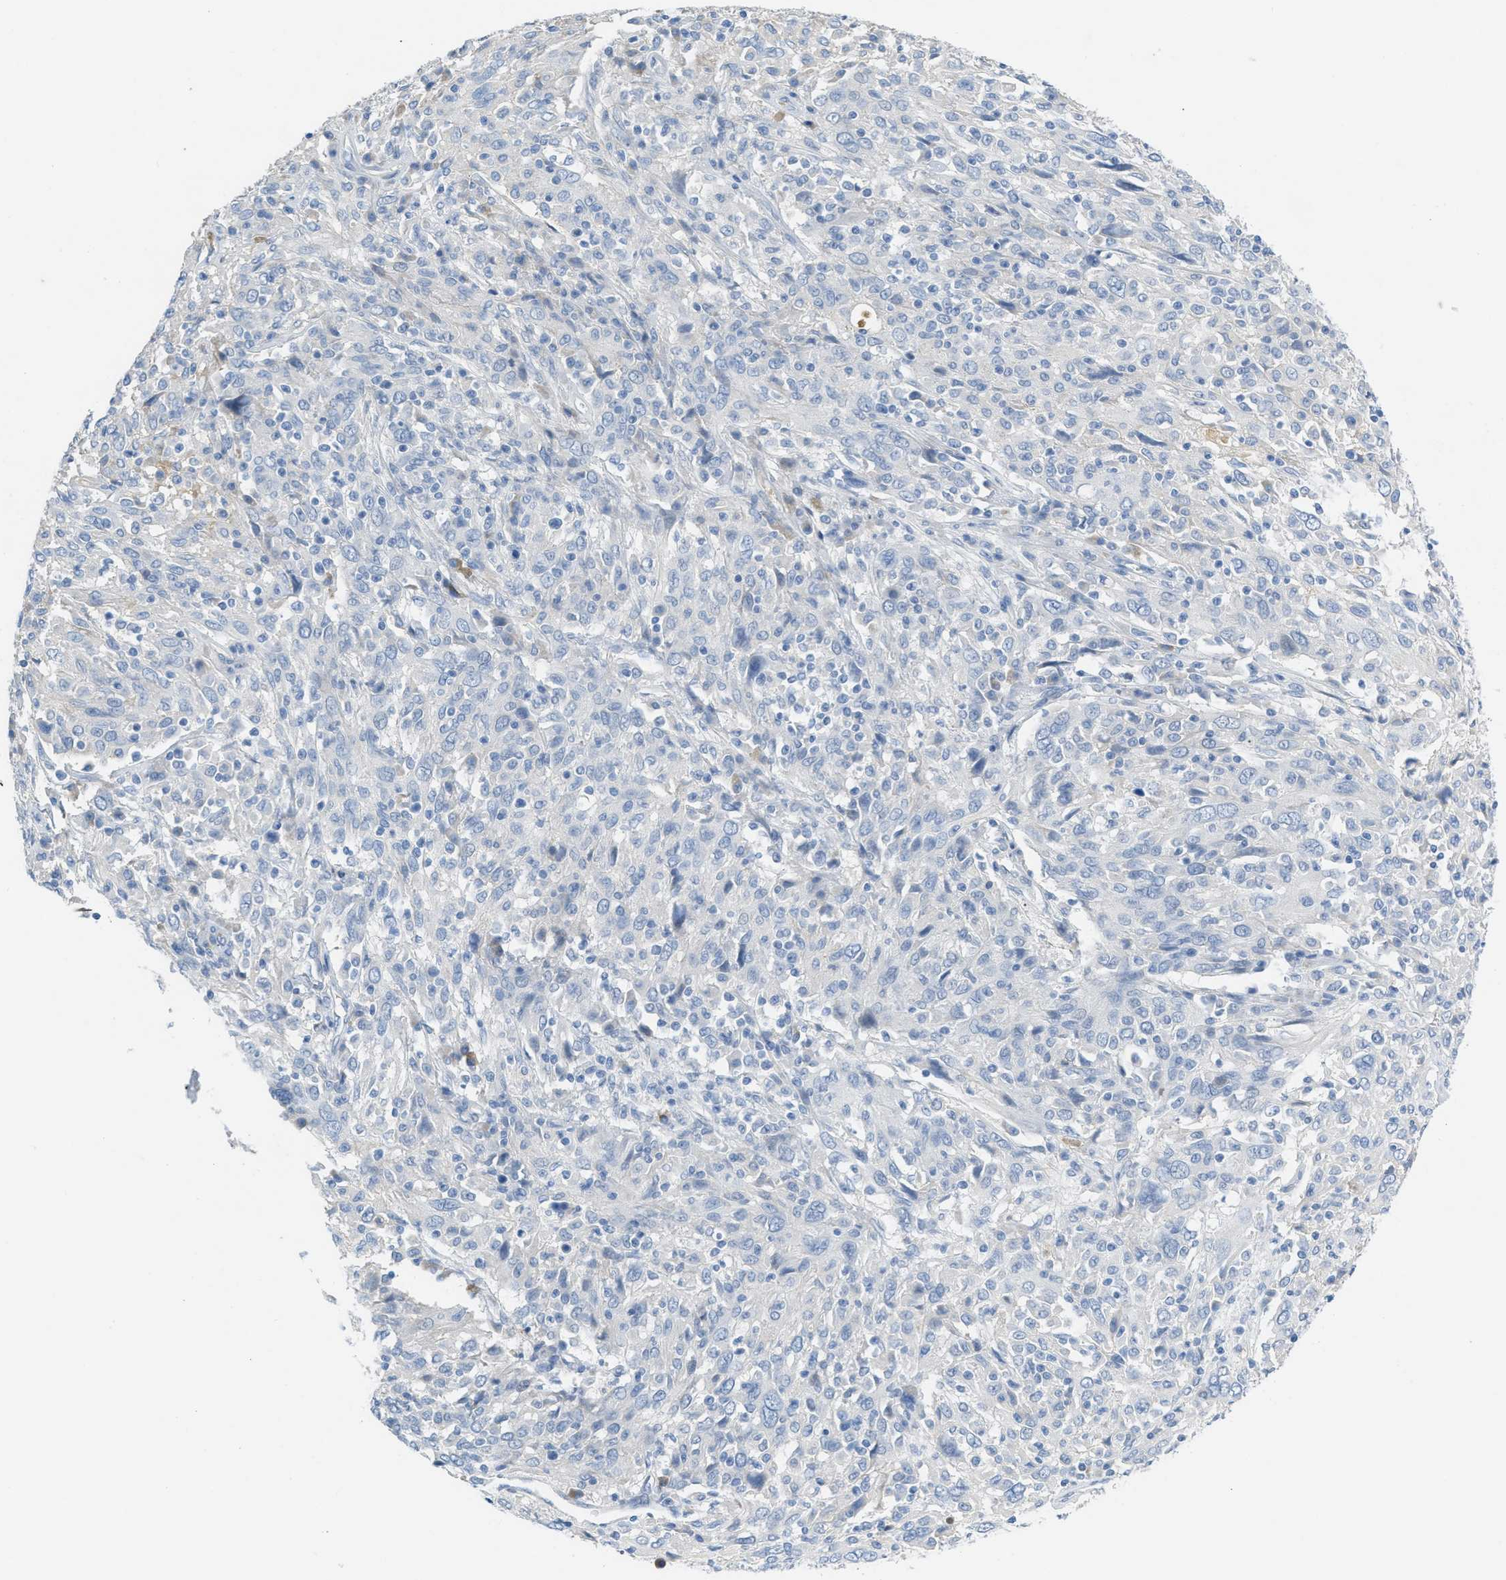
{"staining": {"intensity": "negative", "quantity": "none", "location": "none"}, "tissue": "cervical cancer", "cell_type": "Tumor cells", "image_type": "cancer", "snomed": [{"axis": "morphology", "description": "Squamous cell carcinoma, NOS"}, {"axis": "topography", "description": "Cervix"}], "caption": "The immunohistochemistry (IHC) image has no significant expression in tumor cells of cervical squamous cell carcinoma tissue.", "gene": "HSF2", "patient": {"sex": "female", "age": 46}}